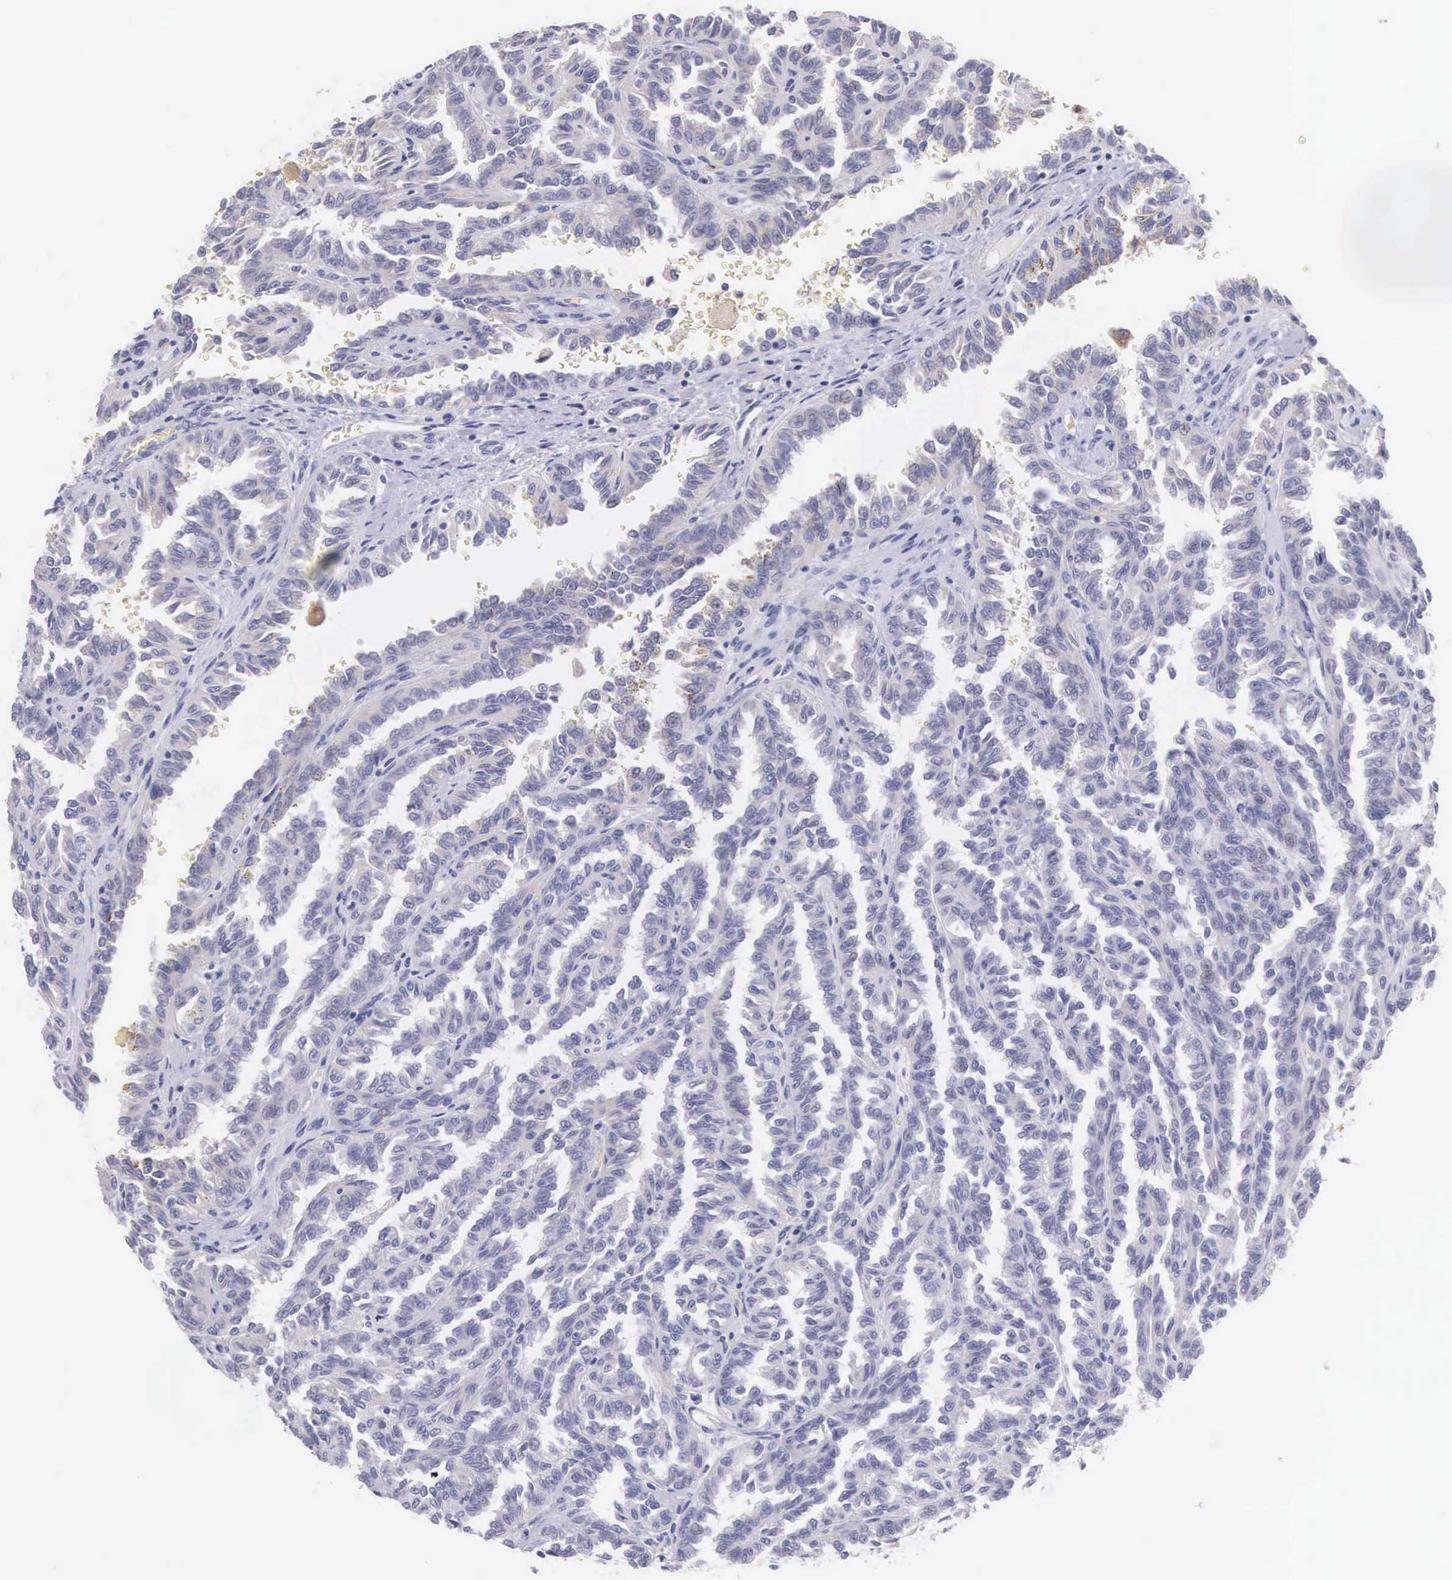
{"staining": {"intensity": "negative", "quantity": "none", "location": "none"}, "tissue": "renal cancer", "cell_type": "Tumor cells", "image_type": "cancer", "snomed": [{"axis": "morphology", "description": "Inflammation, NOS"}, {"axis": "morphology", "description": "Adenocarcinoma, NOS"}, {"axis": "topography", "description": "Kidney"}], "caption": "A micrograph of renal adenocarcinoma stained for a protein displays no brown staining in tumor cells.", "gene": "OSBPL3", "patient": {"sex": "male", "age": 68}}